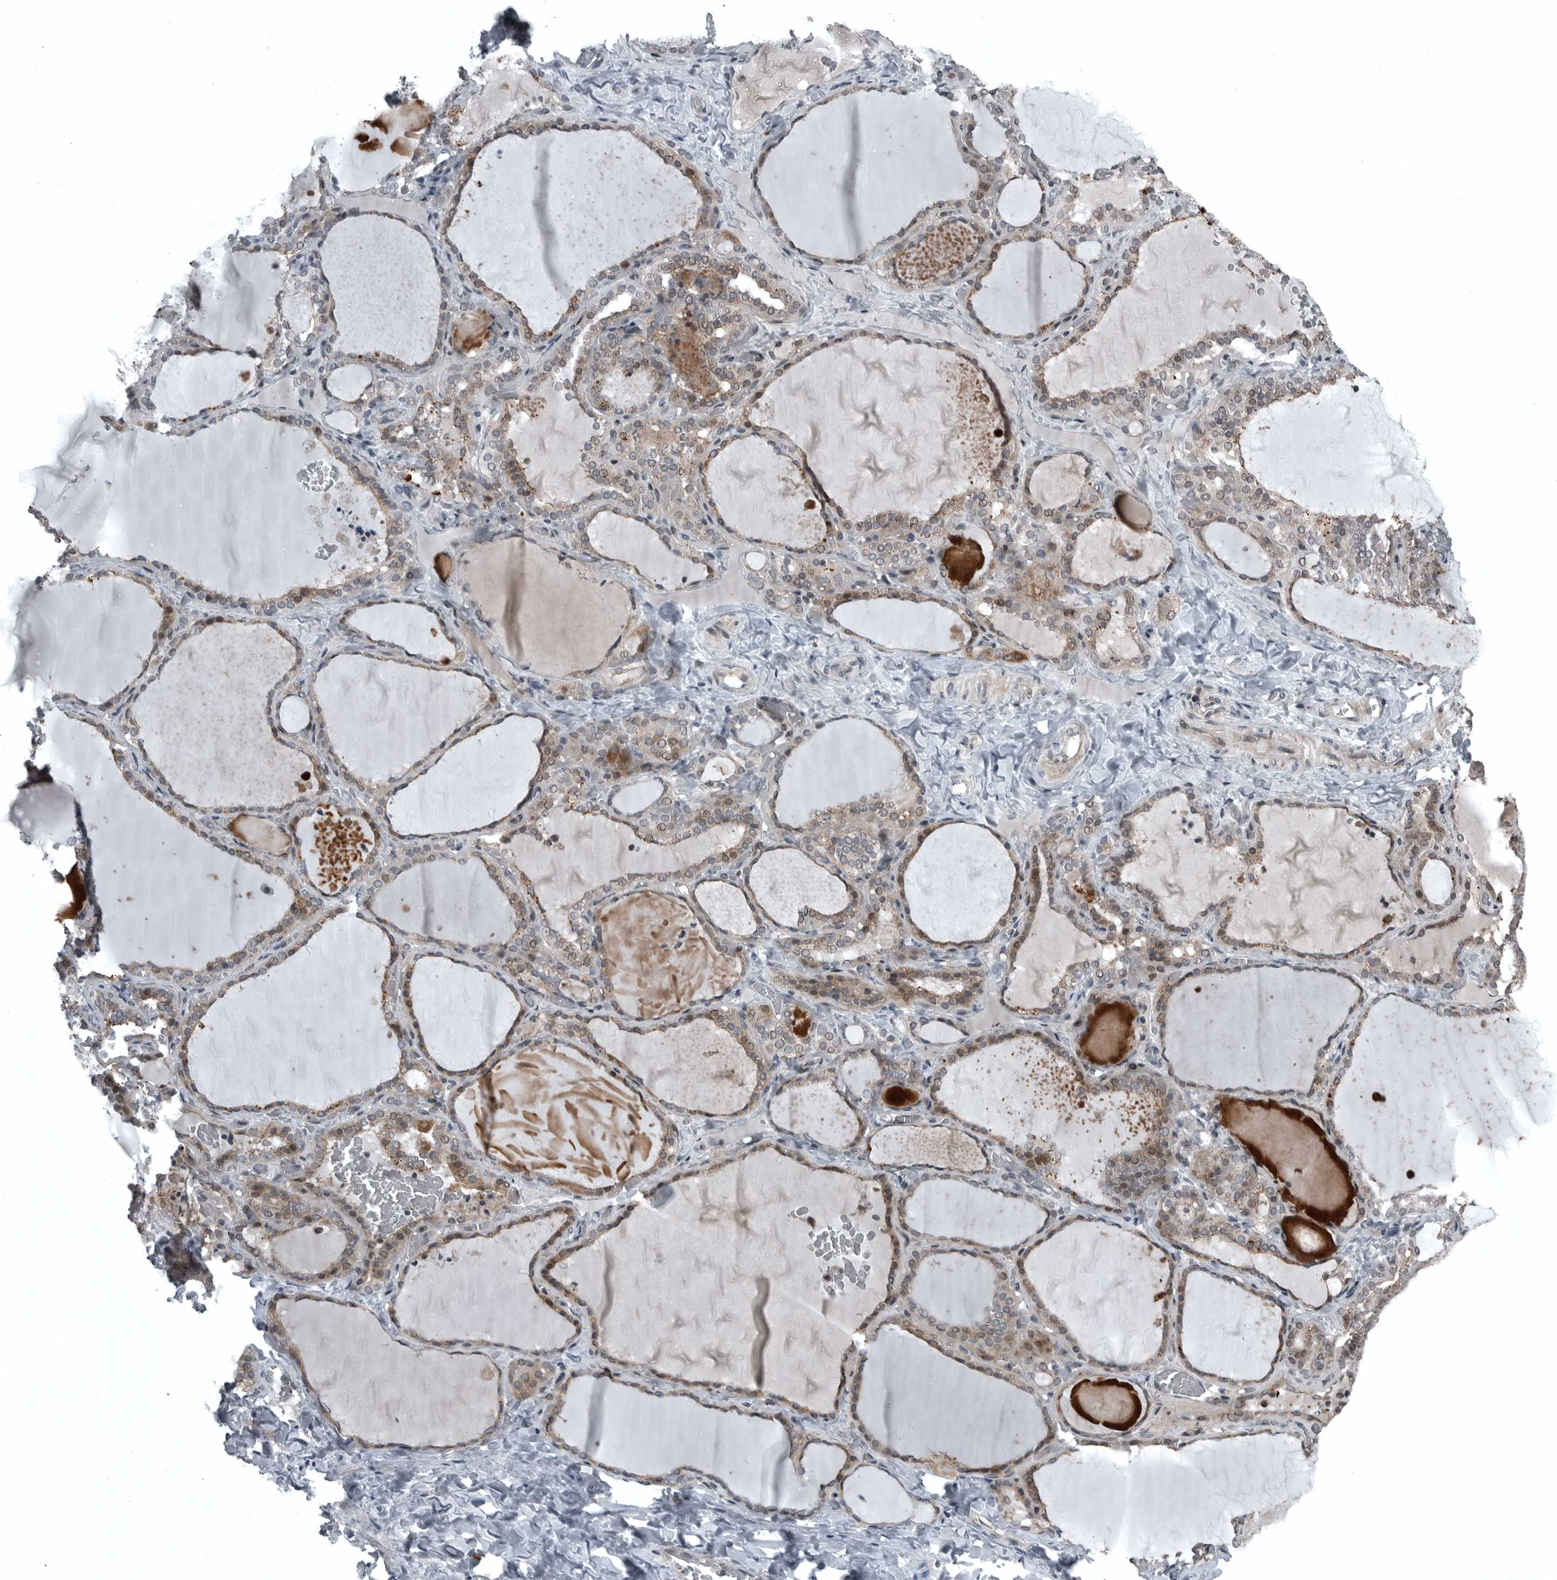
{"staining": {"intensity": "moderate", "quantity": ">75%", "location": "cytoplasmic/membranous"}, "tissue": "thyroid gland", "cell_type": "Glandular cells", "image_type": "normal", "snomed": [{"axis": "morphology", "description": "Normal tissue, NOS"}, {"axis": "topography", "description": "Thyroid gland"}], "caption": "Thyroid gland stained with IHC shows moderate cytoplasmic/membranous expression in approximately >75% of glandular cells. (DAB IHC with brightfield microscopy, high magnification).", "gene": "GAK", "patient": {"sex": "female", "age": 22}}